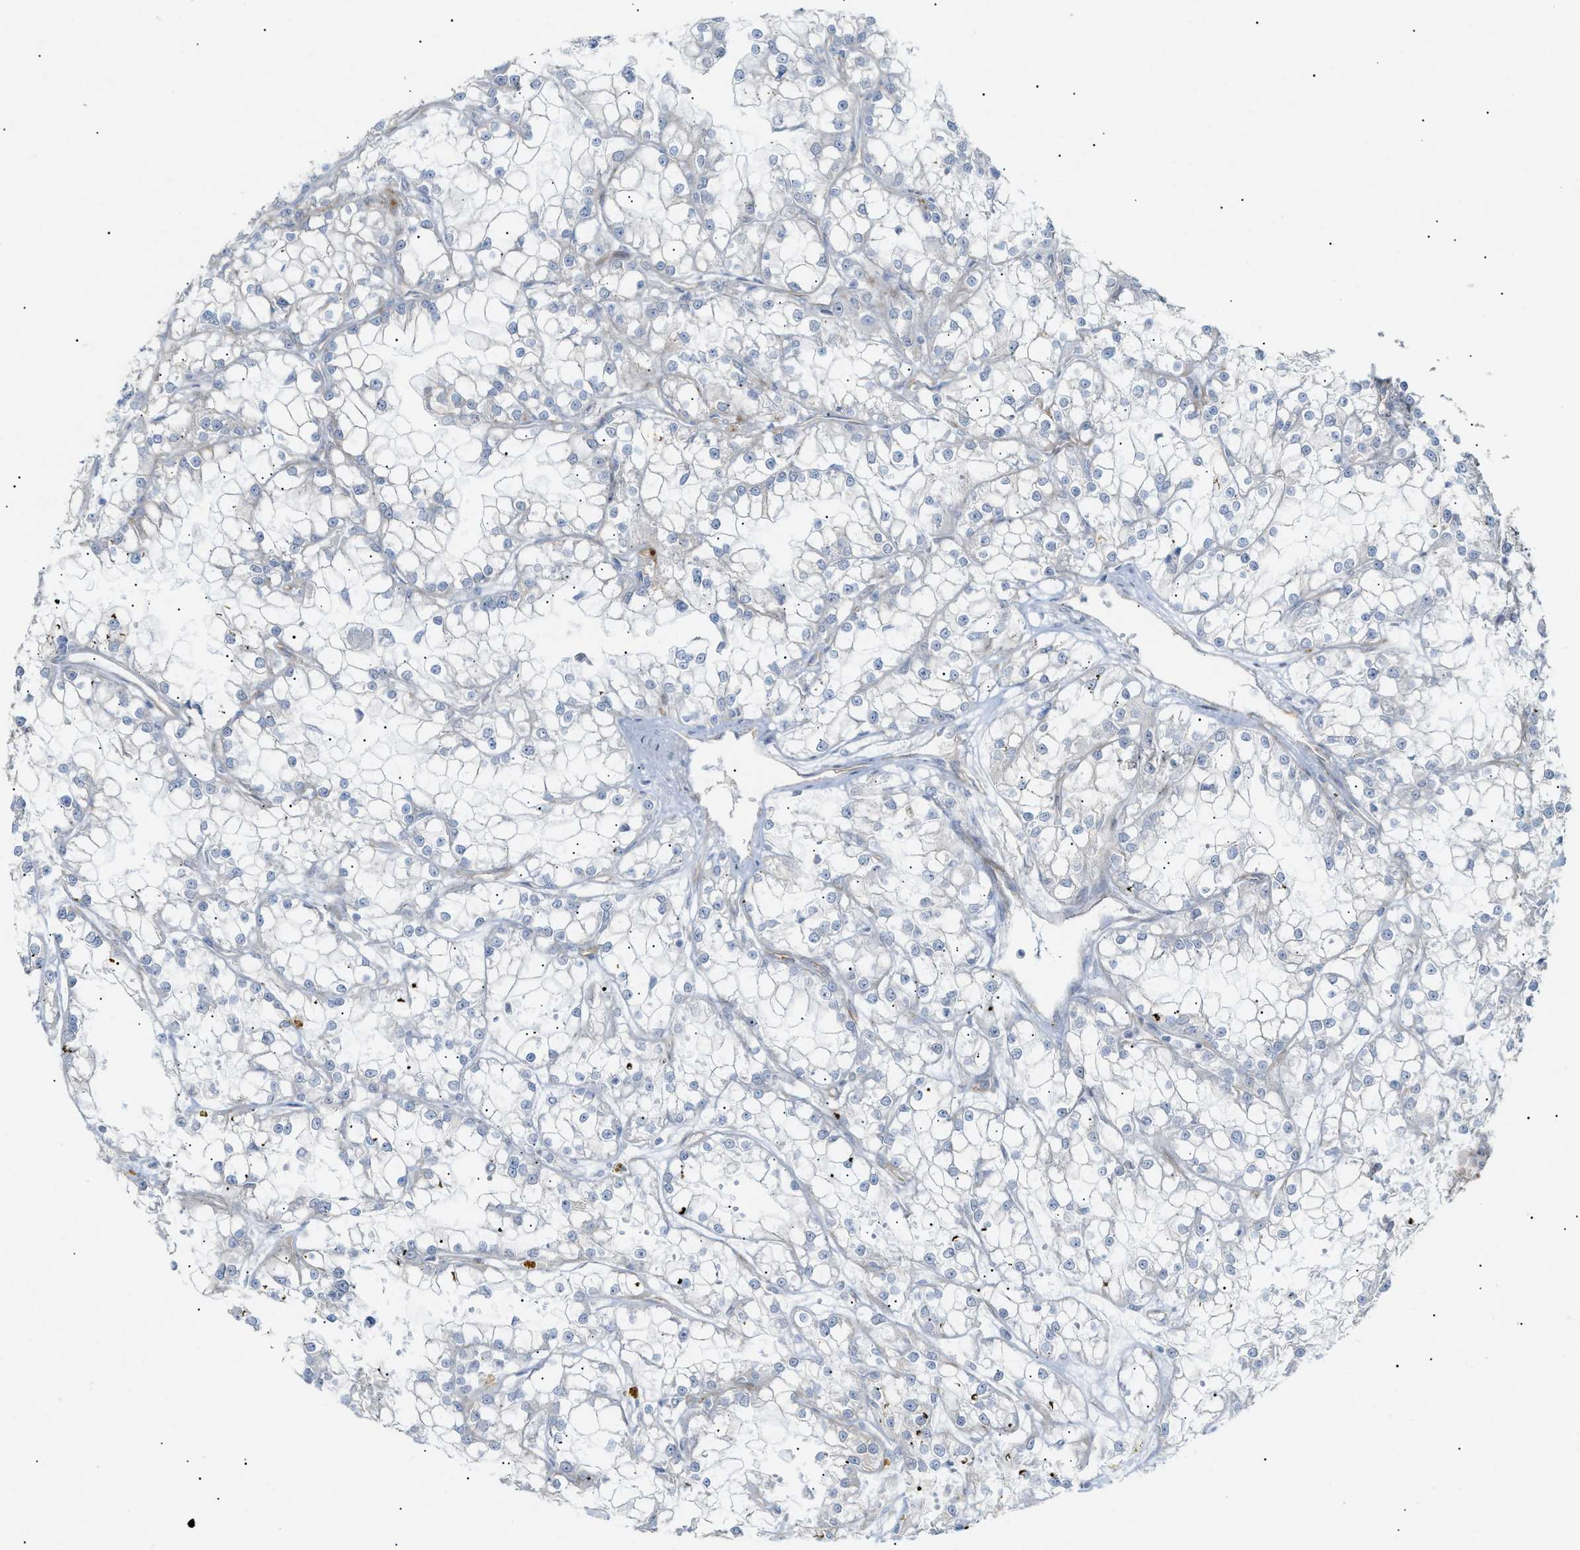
{"staining": {"intensity": "negative", "quantity": "none", "location": "none"}, "tissue": "renal cancer", "cell_type": "Tumor cells", "image_type": "cancer", "snomed": [{"axis": "morphology", "description": "Adenocarcinoma, NOS"}, {"axis": "topography", "description": "Kidney"}], "caption": "High power microscopy histopathology image of an immunohistochemistry (IHC) histopathology image of renal cancer, revealing no significant expression in tumor cells.", "gene": "ZFHX2", "patient": {"sex": "female", "age": 52}}